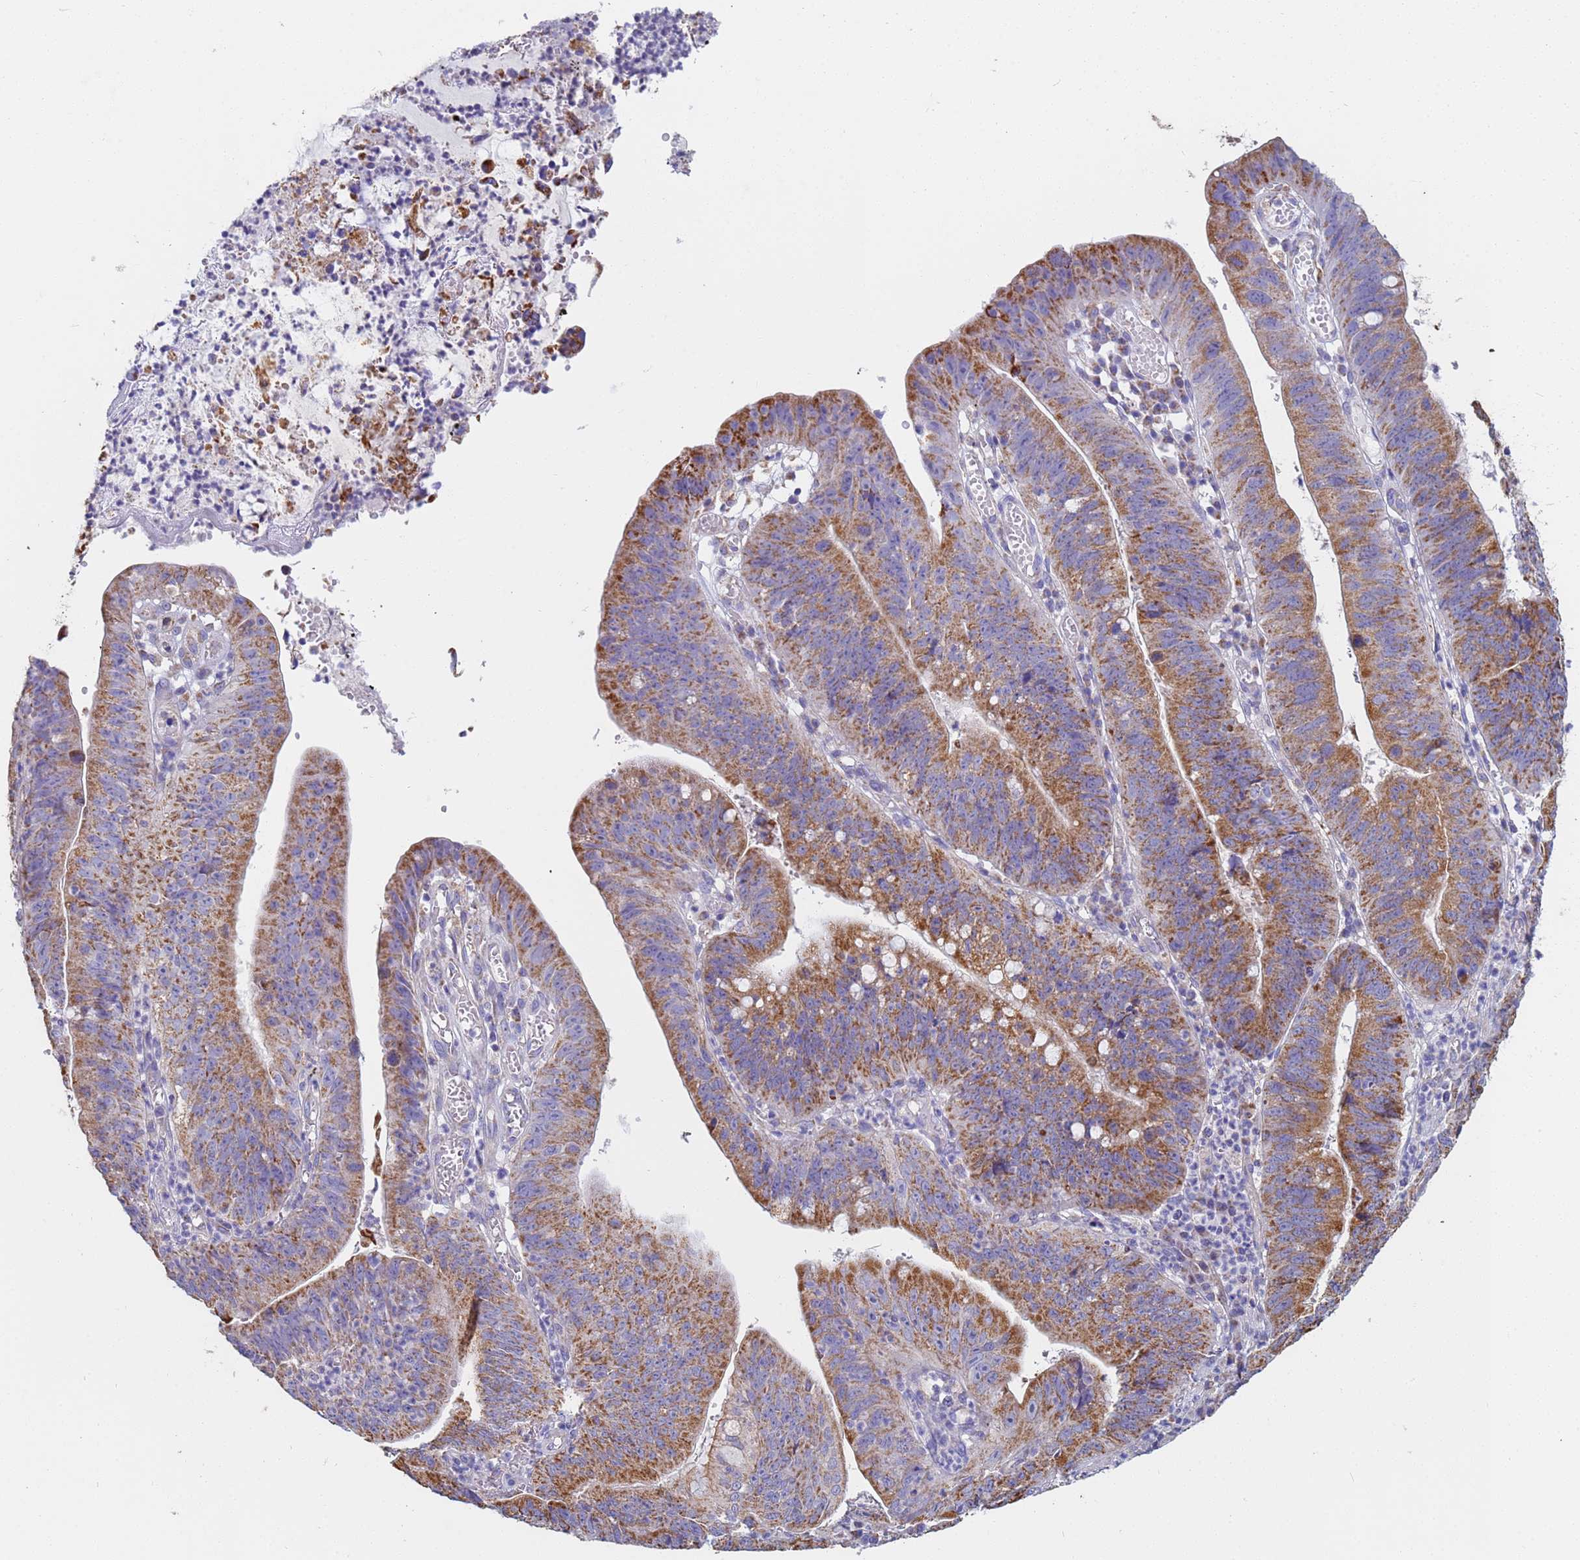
{"staining": {"intensity": "moderate", "quantity": ">75%", "location": "cytoplasmic/membranous"}, "tissue": "stomach cancer", "cell_type": "Tumor cells", "image_type": "cancer", "snomed": [{"axis": "morphology", "description": "Adenocarcinoma, NOS"}, {"axis": "topography", "description": "Stomach"}], "caption": "Immunohistochemical staining of human stomach adenocarcinoma exhibits moderate cytoplasmic/membranous protein positivity in approximately >75% of tumor cells.", "gene": "UQCRH", "patient": {"sex": "male", "age": 59}}